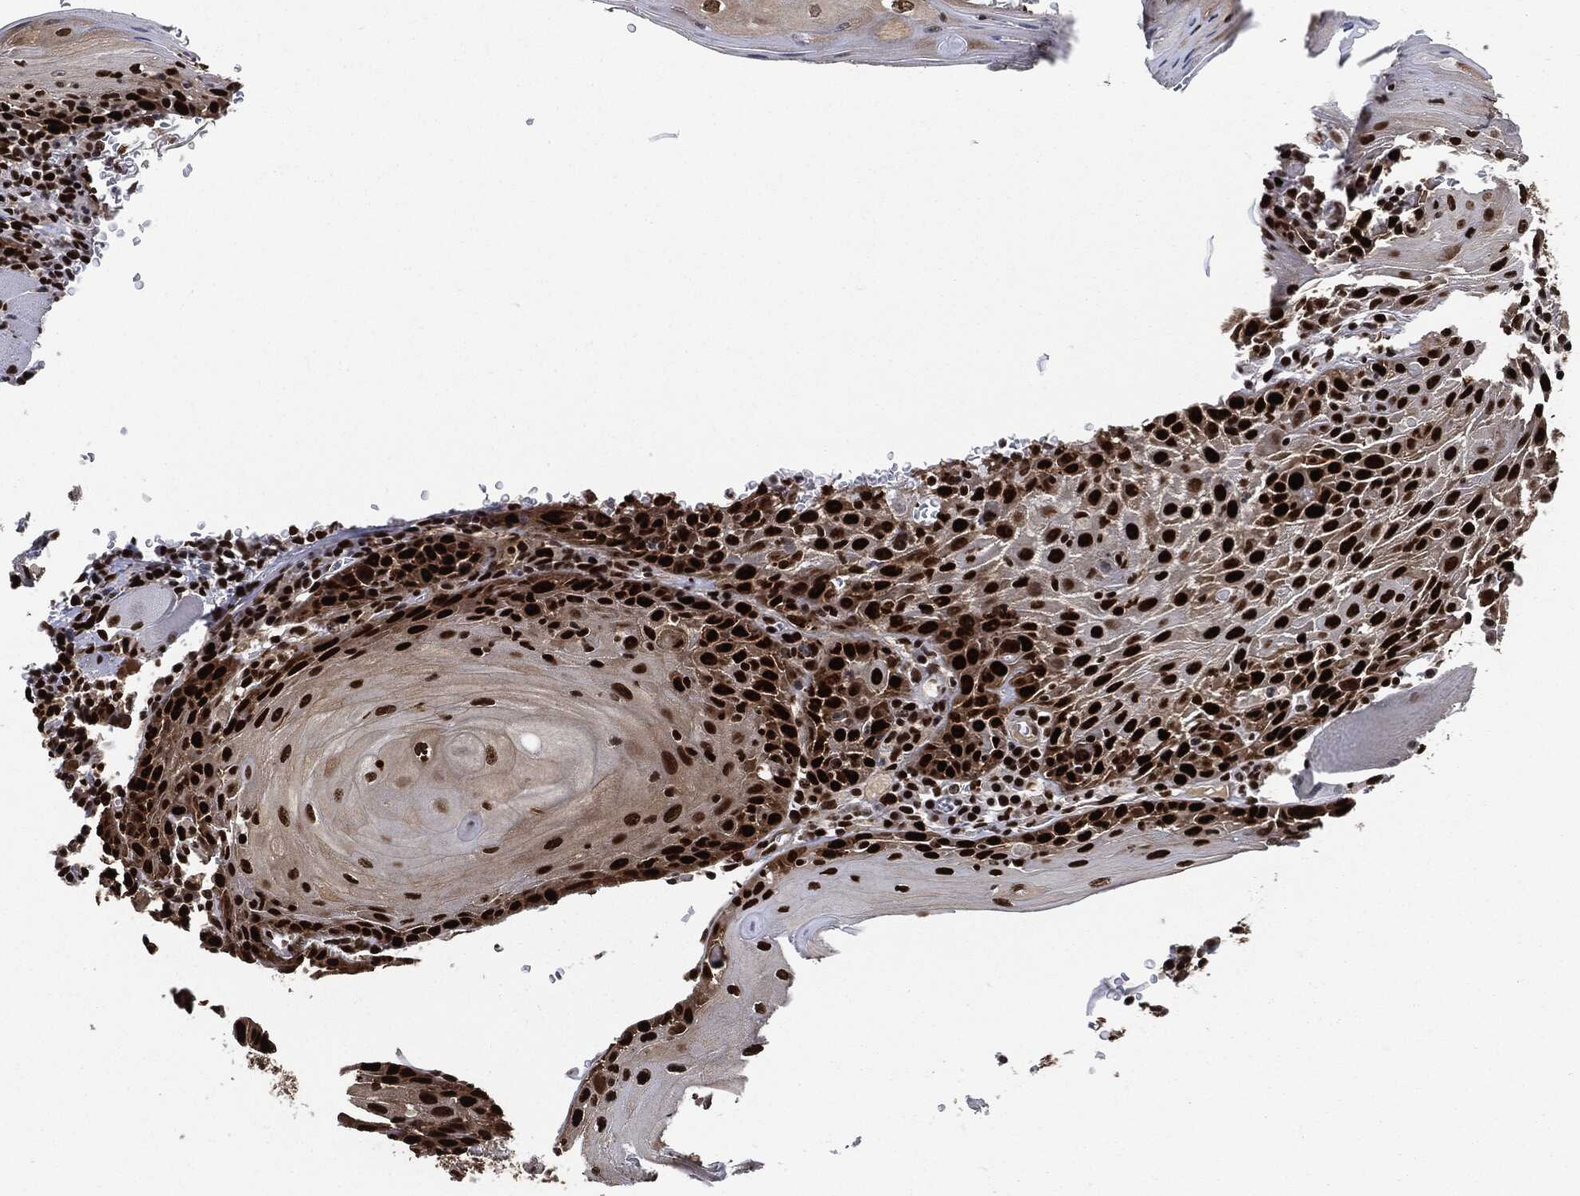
{"staining": {"intensity": "strong", "quantity": ">75%", "location": "nuclear"}, "tissue": "head and neck cancer", "cell_type": "Tumor cells", "image_type": "cancer", "snomed": [{"axis": "morphology", "description": "Normal tissue, NOS"}, {"axis": "morphology", "description": "Squamous cell carcinoma, NOS"}, {"axis": "topography", "description": "Oral tissue"}, {"axis": "topography", "description": "Head-Neck"}], "caption": "There is high levels of strong nuclear positivity in tumor cells of head and neck cancer, as demonstrated by immunohistochemical staining (brown color).", "gene": "PCNA", "patient": {"sex": "male", "age": 52}}